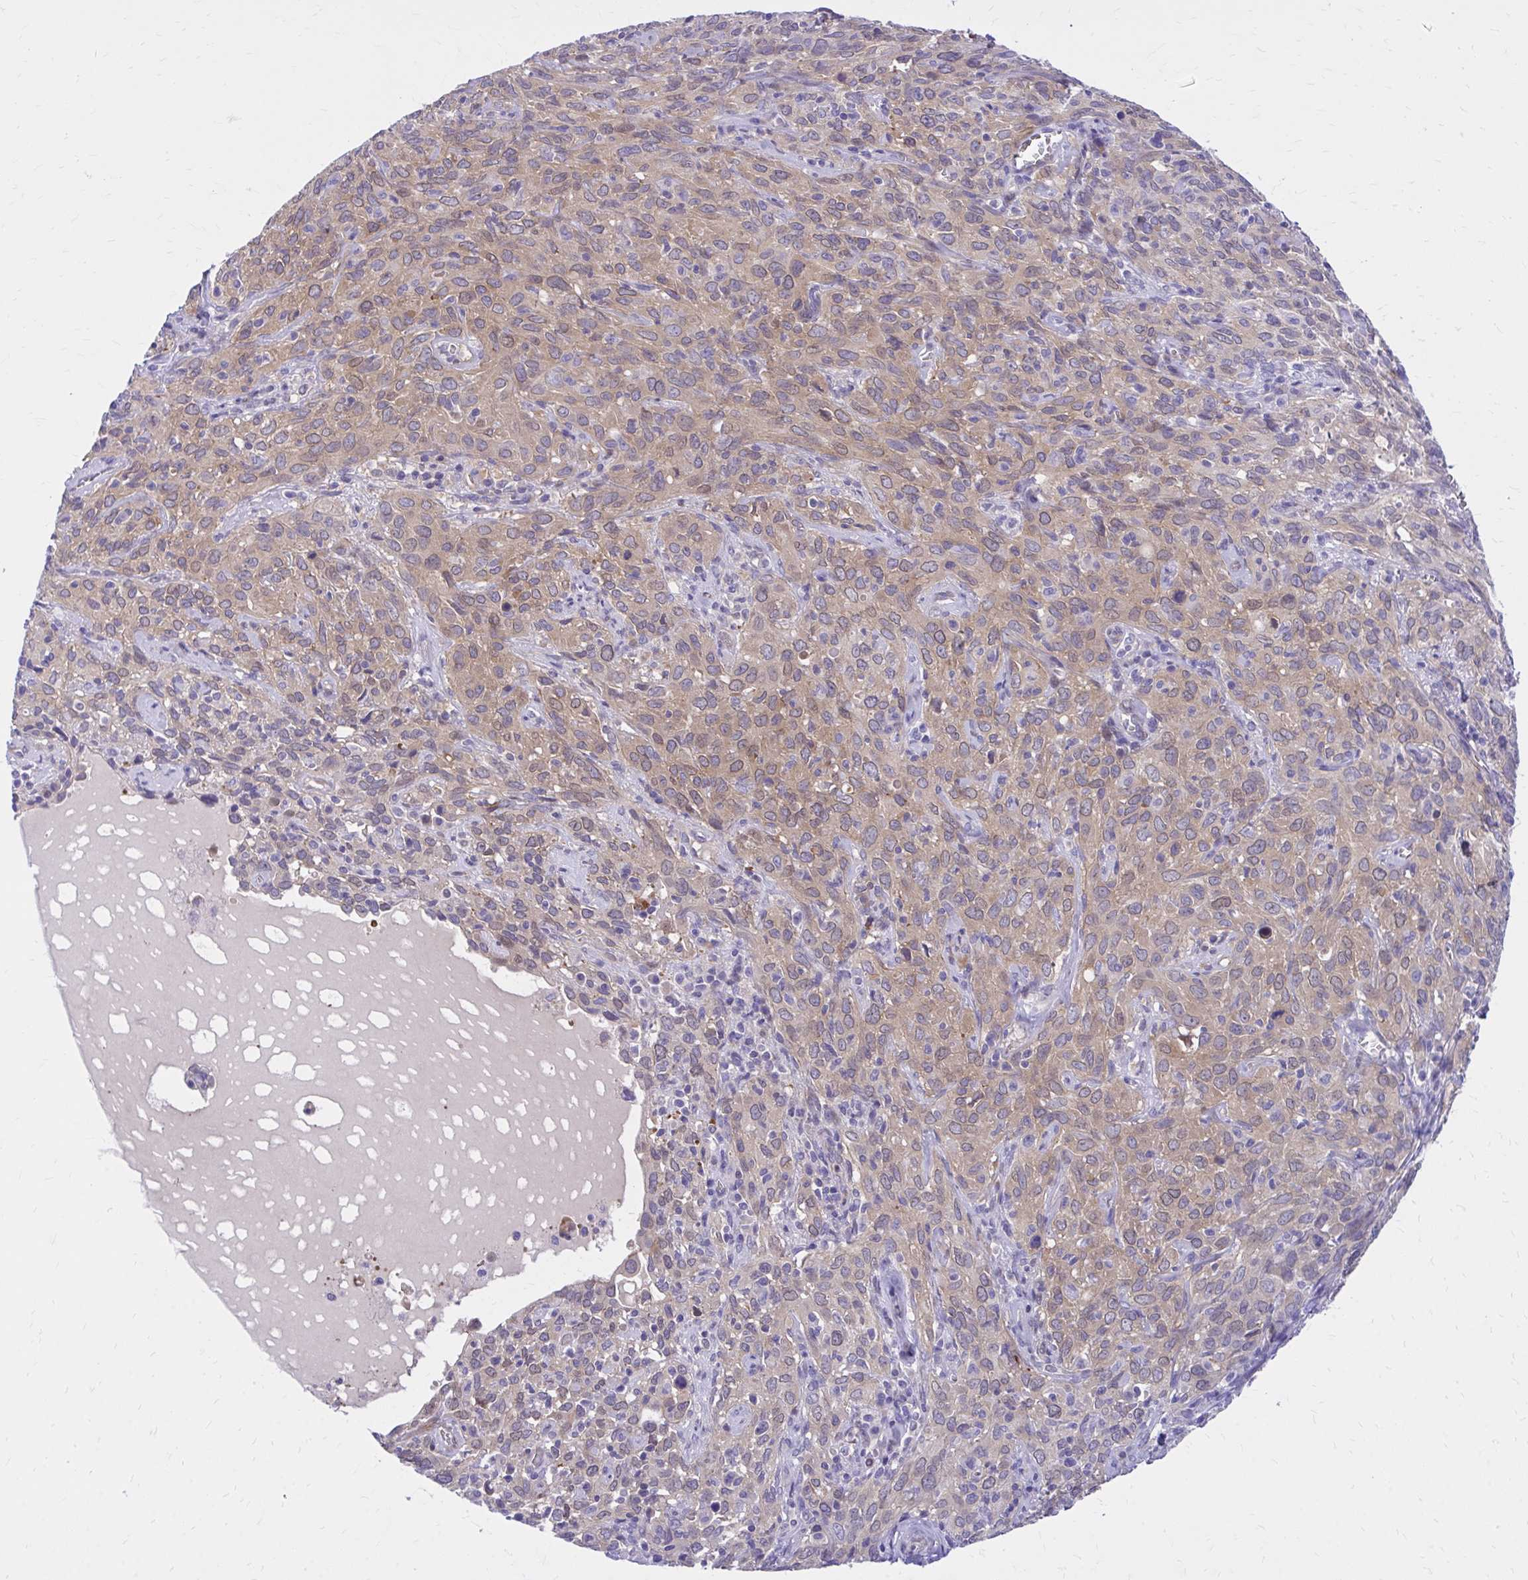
{"staining": {"intensity": "weak", "quantity": ">75%", "location": "cytoplasmic/membranous"}, "tissue": "cervical cancer", "cell_type": "Tumor cells", "image_type": "cancer", "snomed": [{"axis": "morphology", "description": "Normal tissue, NOS"}, {"axis": "morphology", "description": "Squamous cell carcinoma, NOS"}, {"axis": "topography", "description": "Cervix"}], "caption": "Weak cytoplasmic/membranous staining for a protein is seen in about >75% of tumor cells of cervical cancer using immunohistochemistry (IHC).", "gene": "ADAMTSL1", "patient": {"sex": "female", "age": 51}}